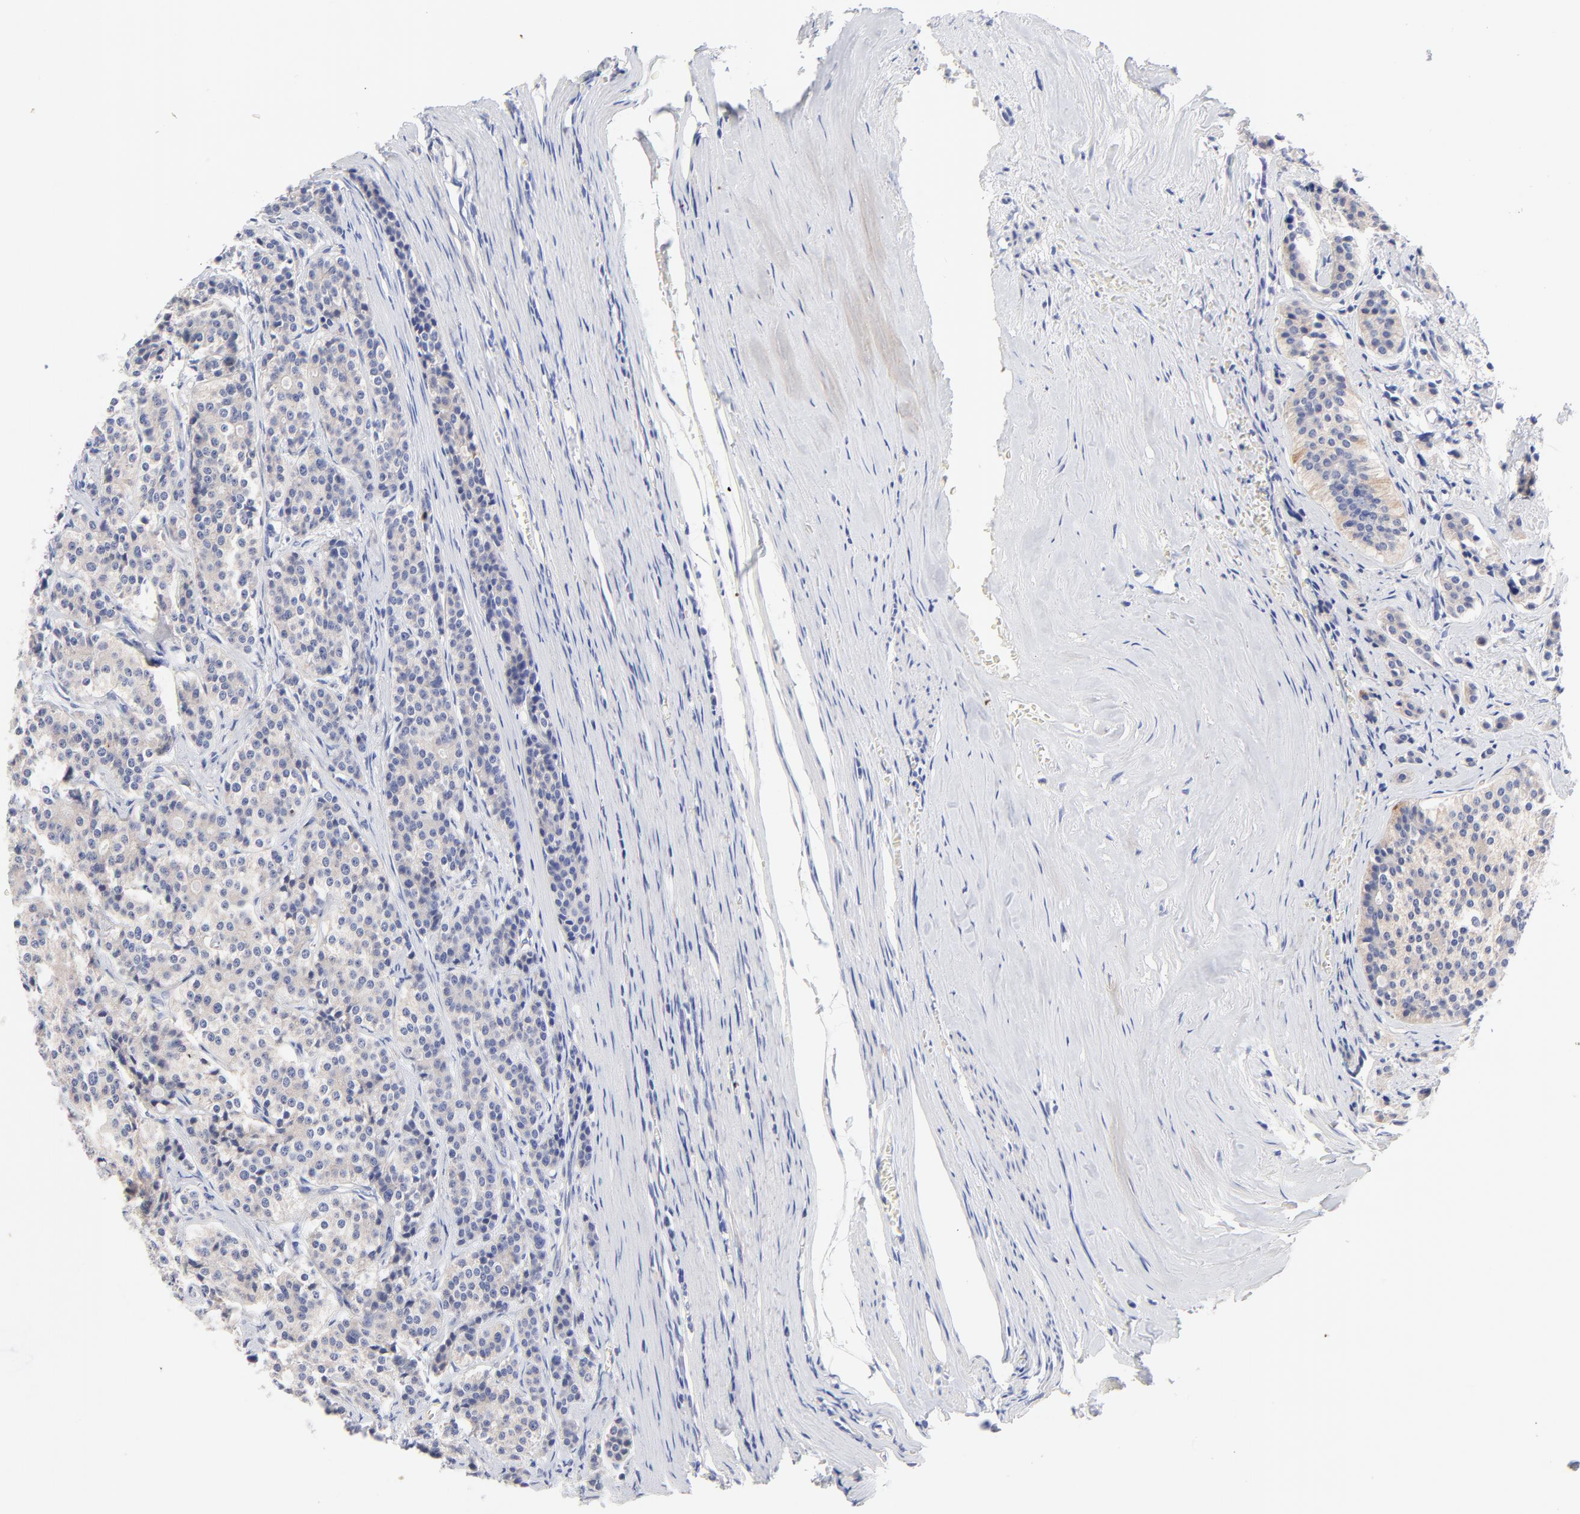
{"staining": {"intensity": "moderate", "quantity": ">75%", "location": "cytoplasmic/membranous"}, "tissue": "carcinoid", "cell_type": "Tumor cells", "image_type": "cancer", "snomed": [{"axis": "morphology", "description": "Carcinoid, malignant, NOS"}, {"axis": "topography", "description": "Small intestine"}], "caption": "Malignant carcinoid stained for a protein (brown) displays moderate cytoplasmic/membranous positive expression in approximately >75% of tumor cells.", "gene": "FBXO10", "patient": {"sex": "male", "age": 63}}